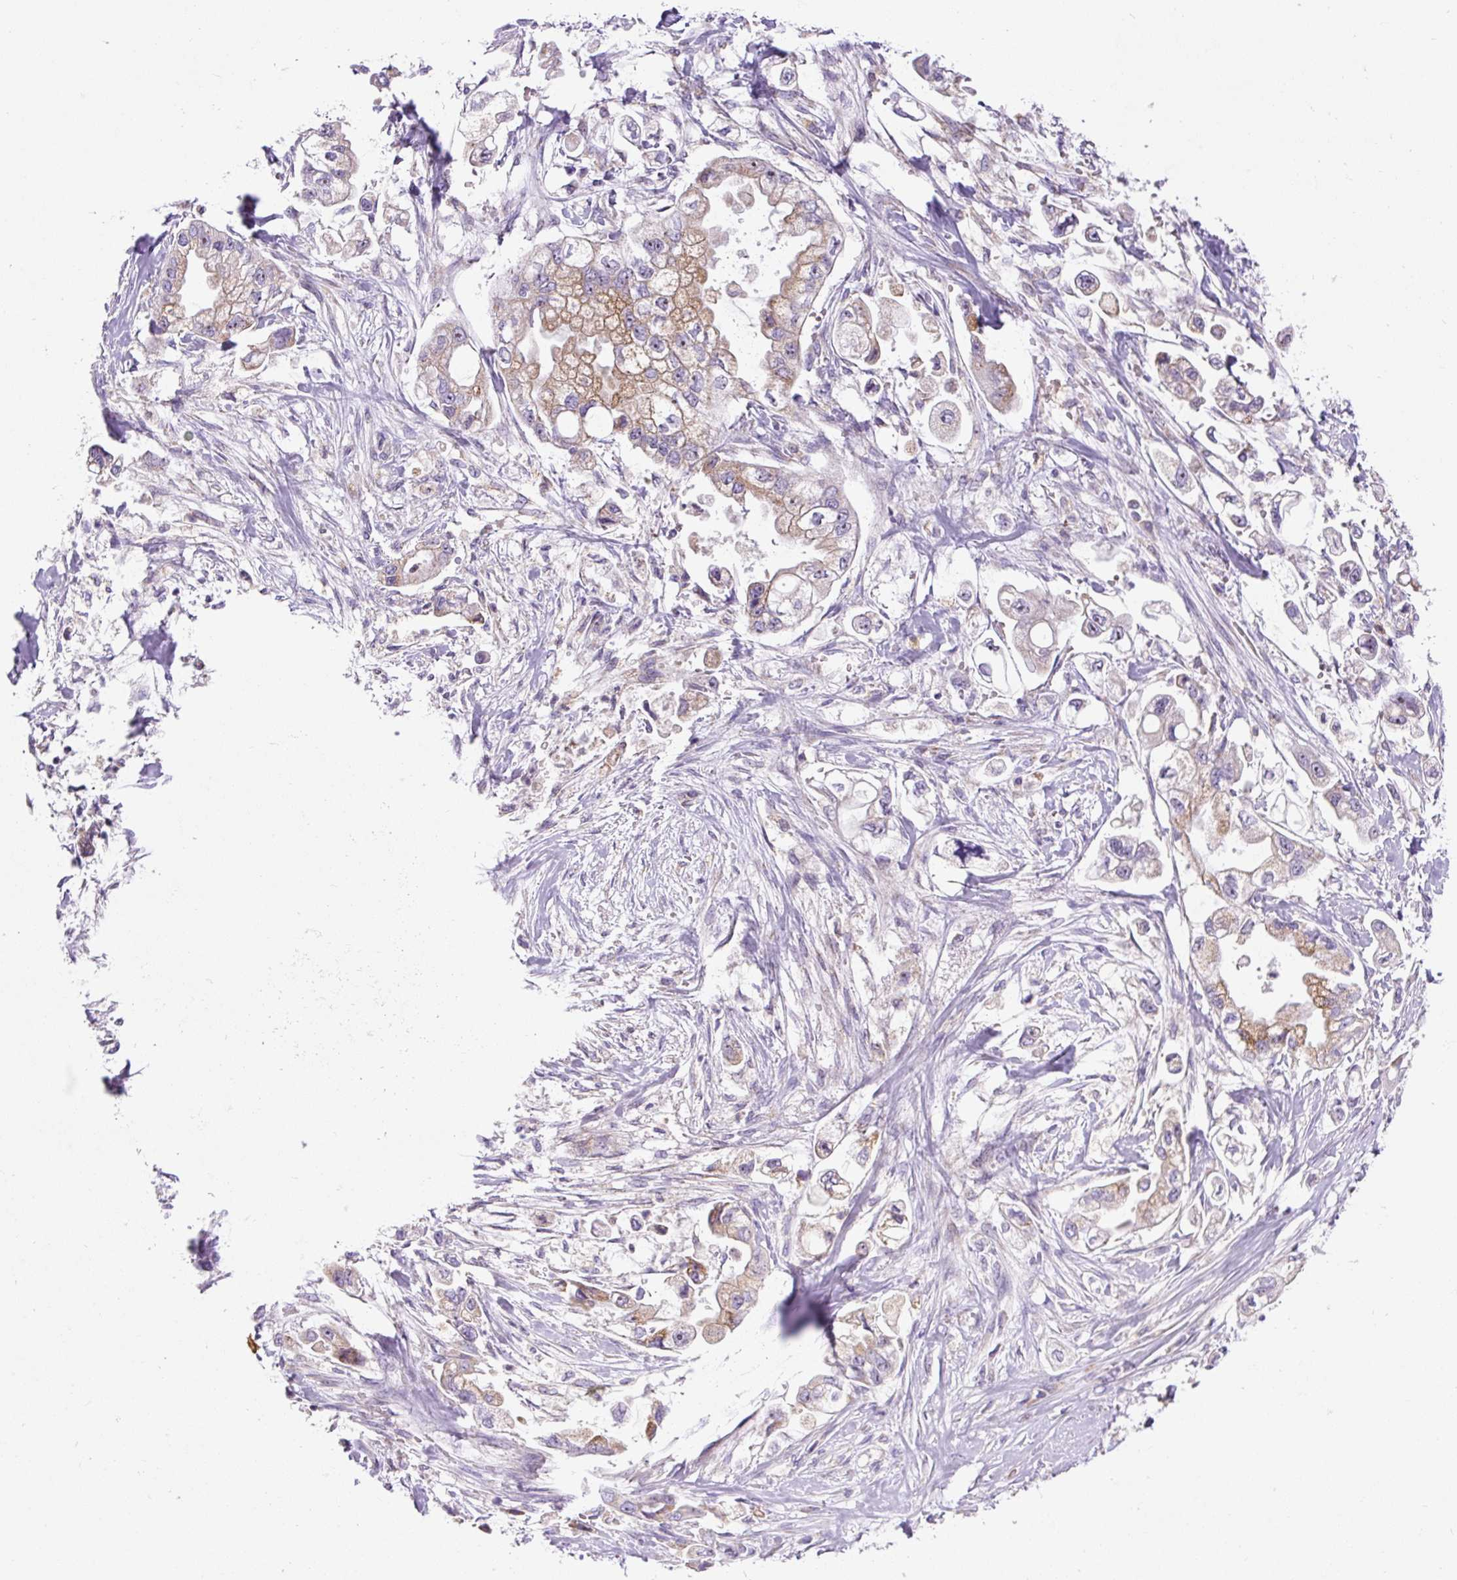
{"staining": {"intensity": "moderate", "quantity": "<25%", "location": "cytoplasmic/membranous"}, "tissue": "stomach cancer", "cell_type": "Tumor cells", "image_type": "cancer", "snomed": [{"axis": "morphology", "description": "Adenocarcinoma, NOS"}, {"axis": "topography", "description": "Stomach"}], "caption": "Protein analysis of adenocarcinoma (stomach) tissue exhibits moderate cytoplasmic/membranous expression in approximately <25% of tumor cells. (DAB IHC with brightfield microscopy, high magnification).", "gene": "ZNF596", "patient": {"sex": "male", "age": 62}}